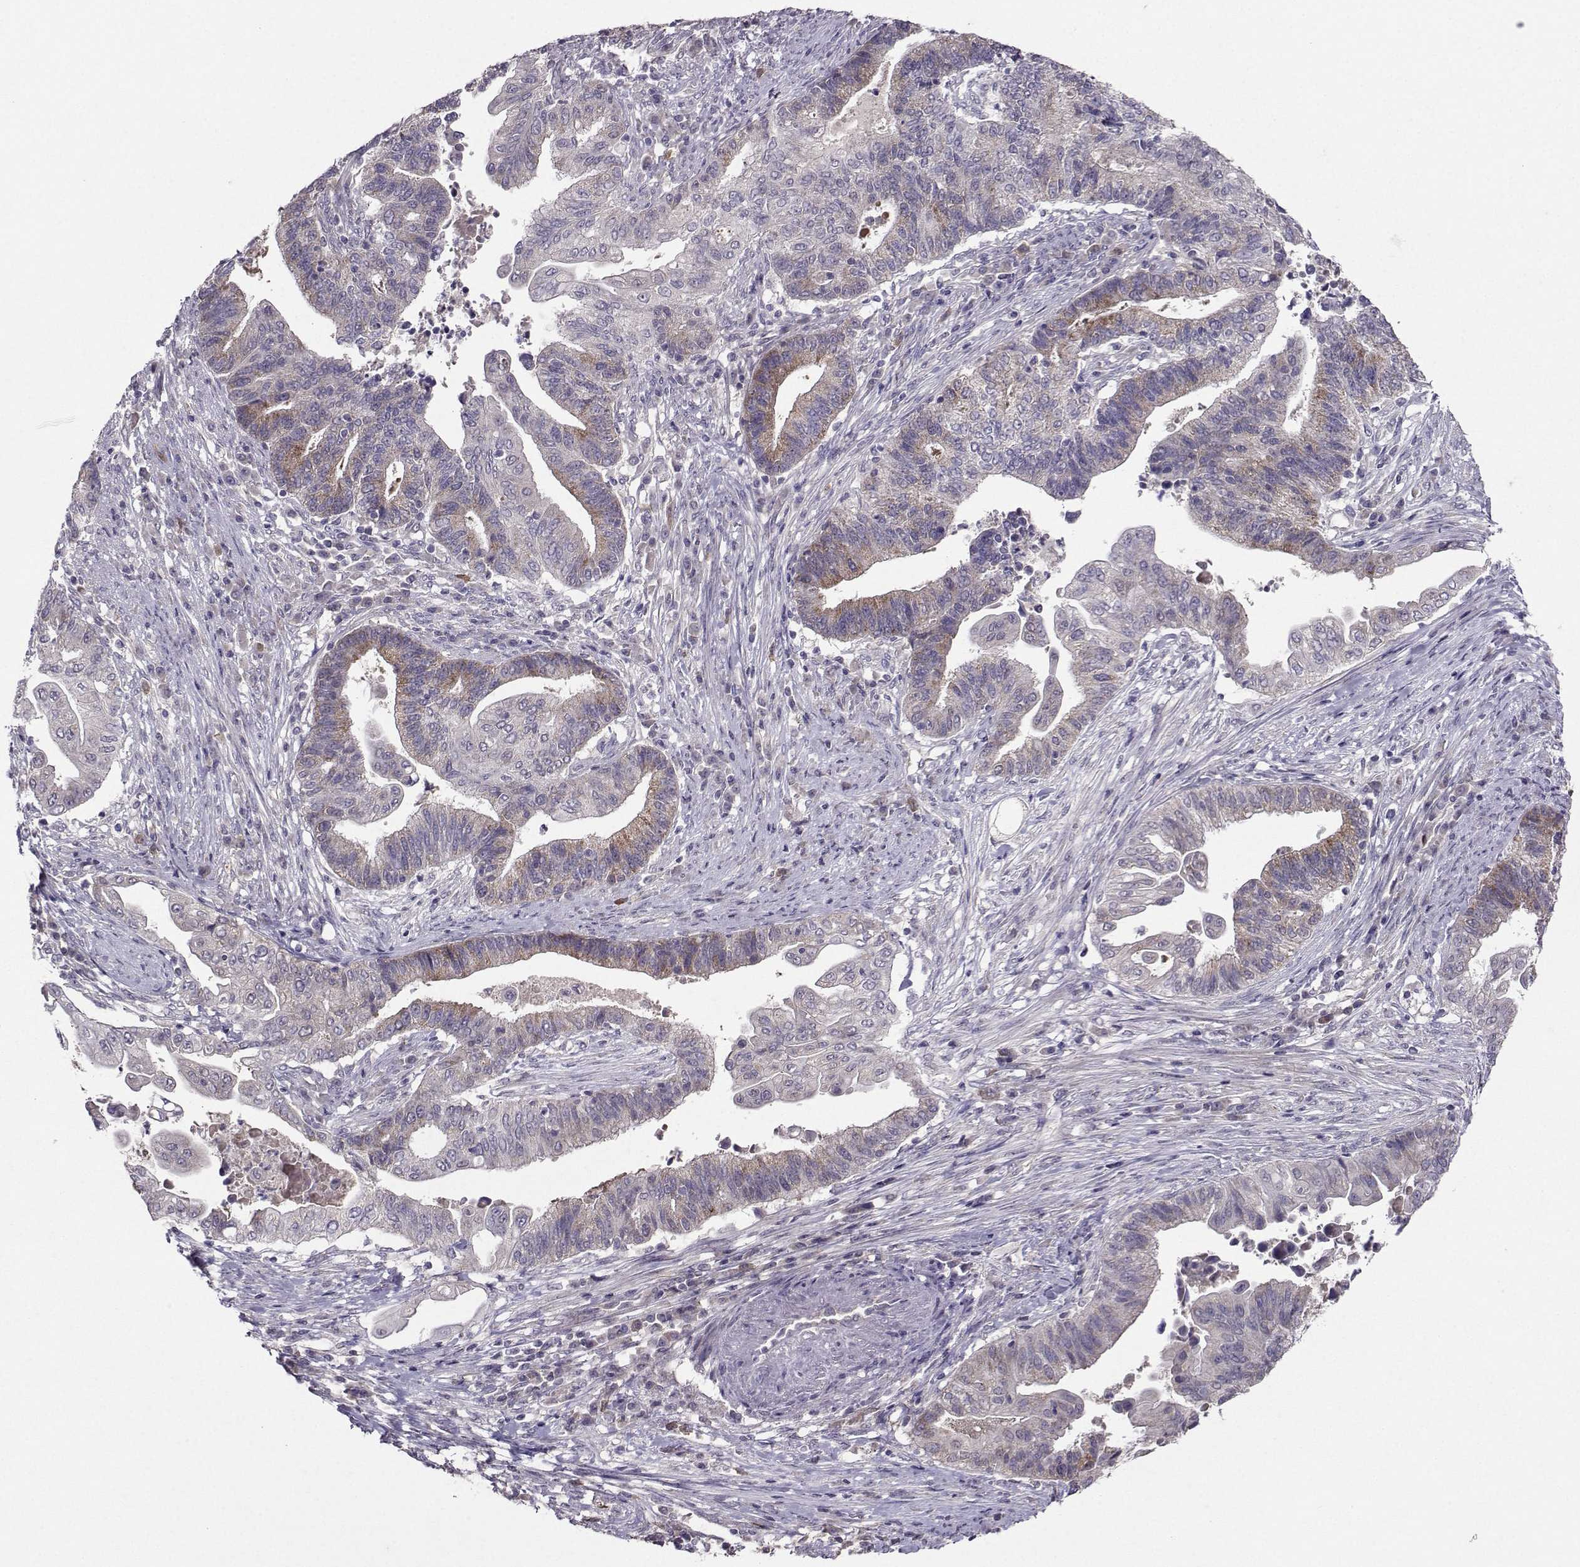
{"staining": {"intensity": "moderate", "quantity": "<25%", "location": "cytoplasmic/membranous"}, "tissue": "endometrial cancer", "cell_type": "Tumor cells", "image_type": "cancer", "snomed": [{"axis": "morphology", "description": "Adenocarcinoma, NOS"}, {"axis": "topography", "description": "Uterus"}, {"axis": "topography", "description": "Endometrium"}], "caption": "Endometrial adenocarcinoma tissue shows moderate cytoplasmic/membranous staining in approximately <25% of tumor cells, visualized by immunohistochemistry.", "gene": "DDX20", "patient": {"sex": "female", "age": 54}}